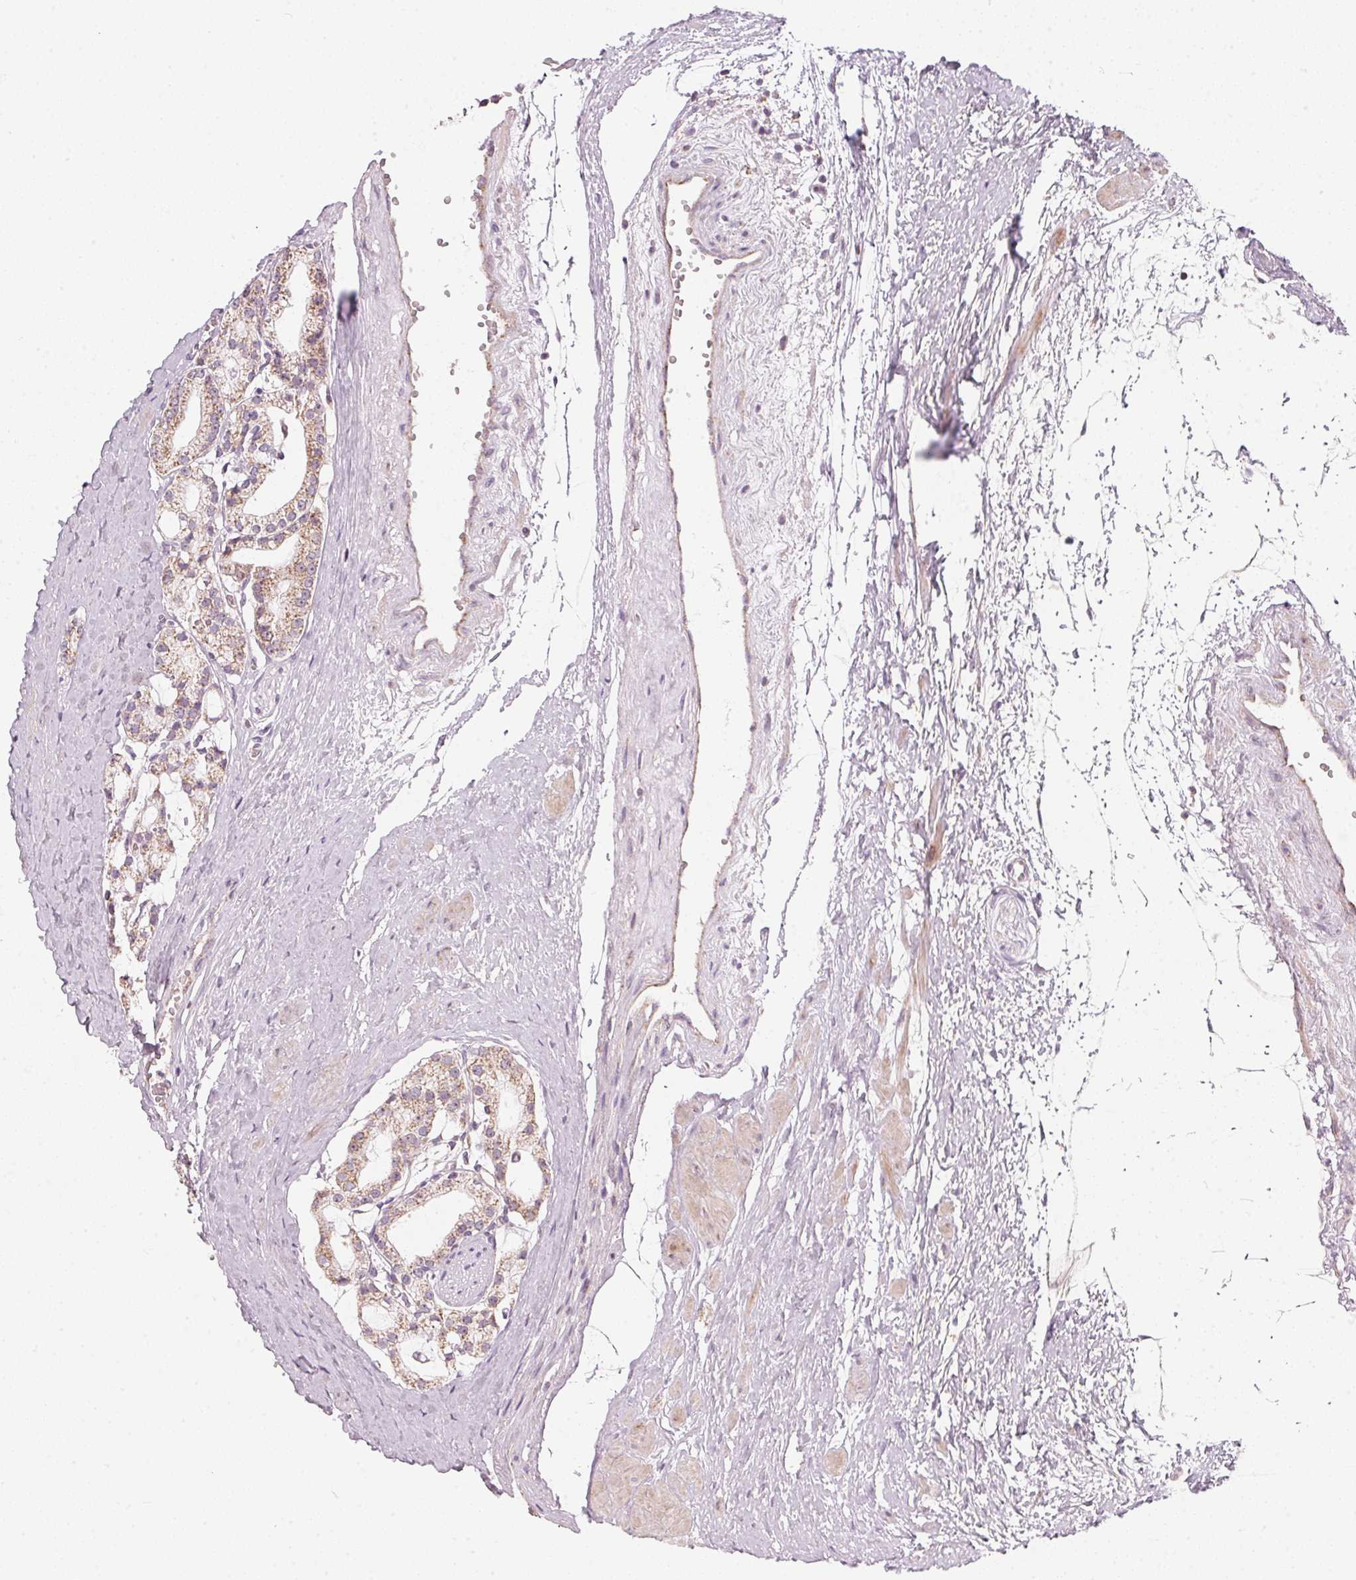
{"staining": {"intensity": "weak", "quantity": ">75%", "location": "cytoplasmic/membranous"}, "tissue": "prostate cancer", "cell_type": "Tumor cells", "image_type": "cancer", "snomed": [{"axis": "morphology", "description": "Adenocarcinoma, High grade"}, {"axis": "topography", "description": "Prostate"}], "caption": "Prostate cancer (adenocarcinoma (high-grade)) stained with immunohistochemistry (IHC) reveals weak cytoplasmic/membranous positivity in approximately >75% of tumor cells.", "gene": "COQ7", "patient": {"sex": "male", "age": 71}}